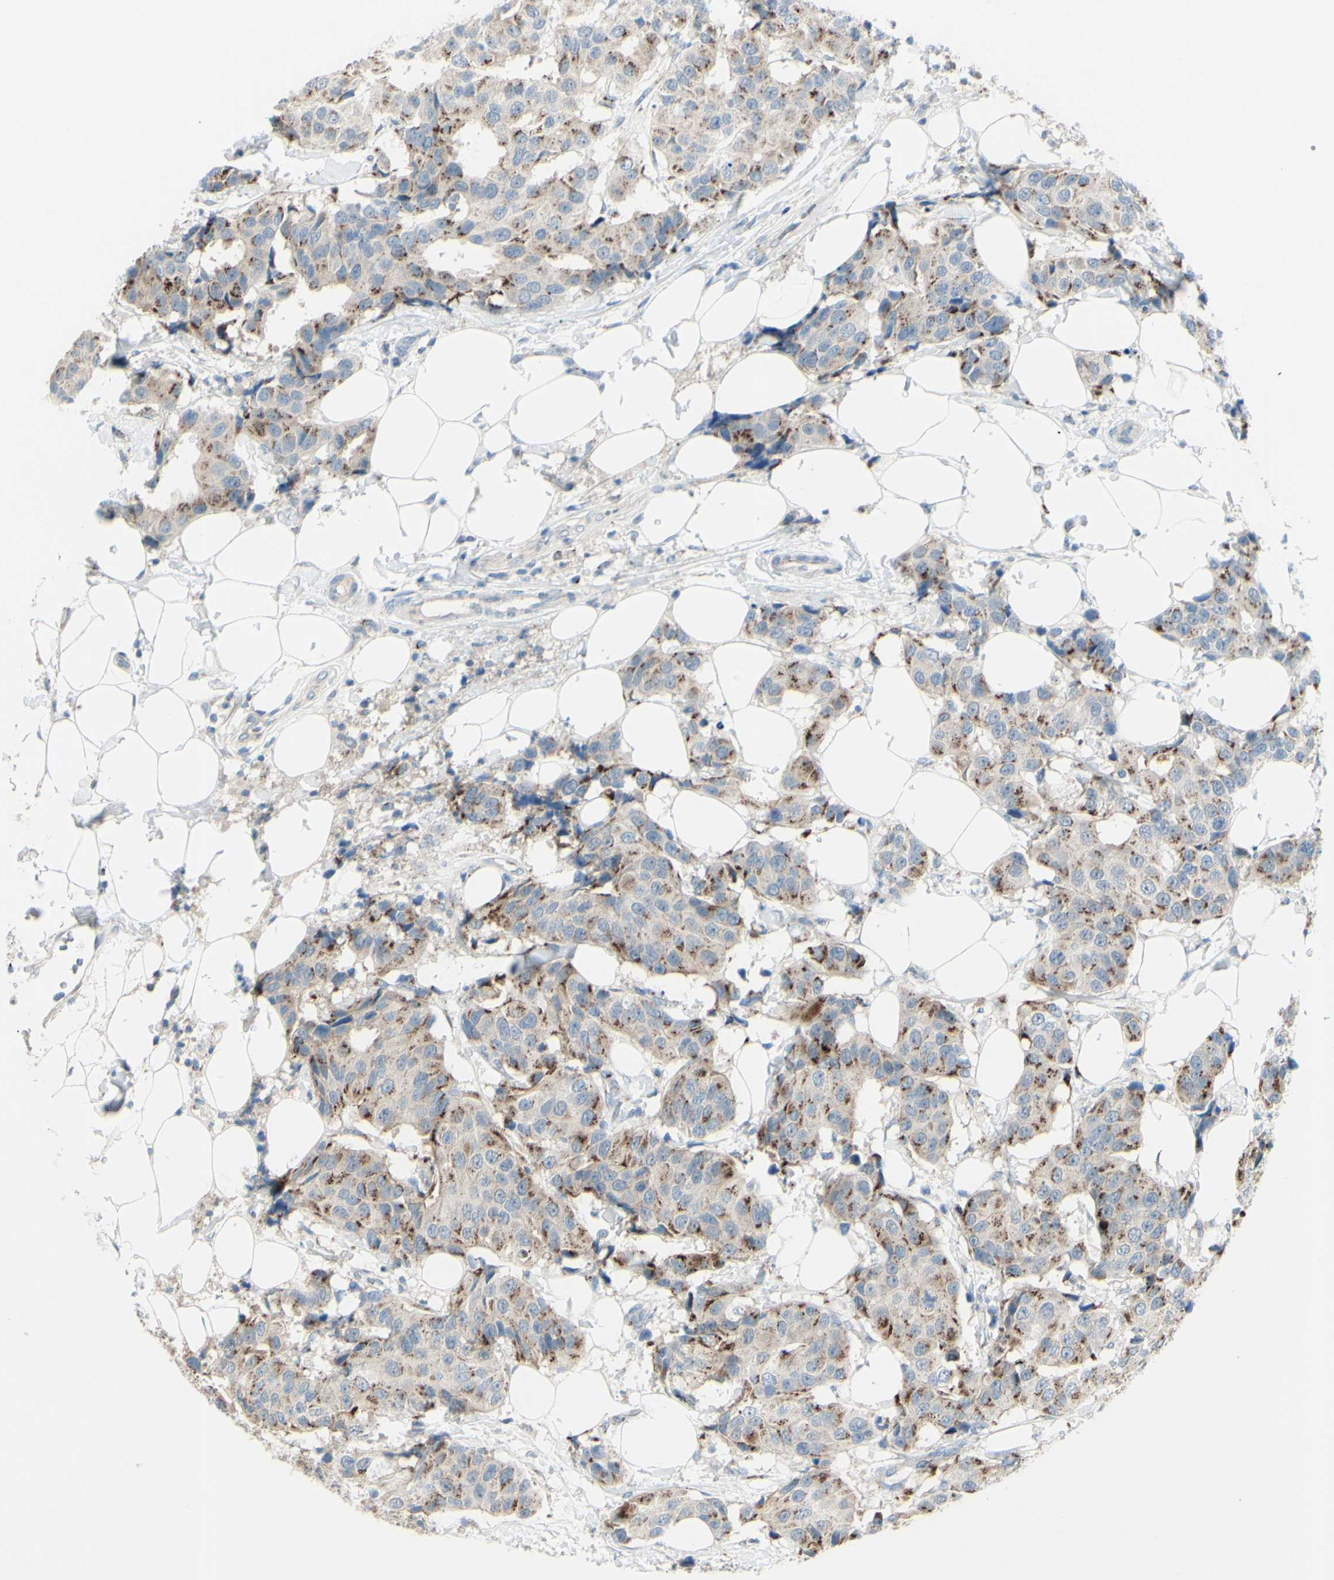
{"staining": {"intensity": "moderate", "quantity": ">75%", "location": "cytoplasmic/membranous"}, "tissue": "breast cancer", "cell_type": "Tumor cells", "image_type": "cancer", "snomed": [{"axis": "morphology", "description": "Normal tissue, NOS"}, {"axis": "morphology", "description": "Duct carcinoma"}, {"axis": "topography", "description": "Breast"}], "caption": "Human breast cancer (infiltrating ductal carcinoma) stained for a protein (brown) exhibits moderate cytoplasmic/membranous positive staining in approximately >75% of tumor cells.", "gene": "B4GALT1", "patient": {"sex": "female", "age": 39}}